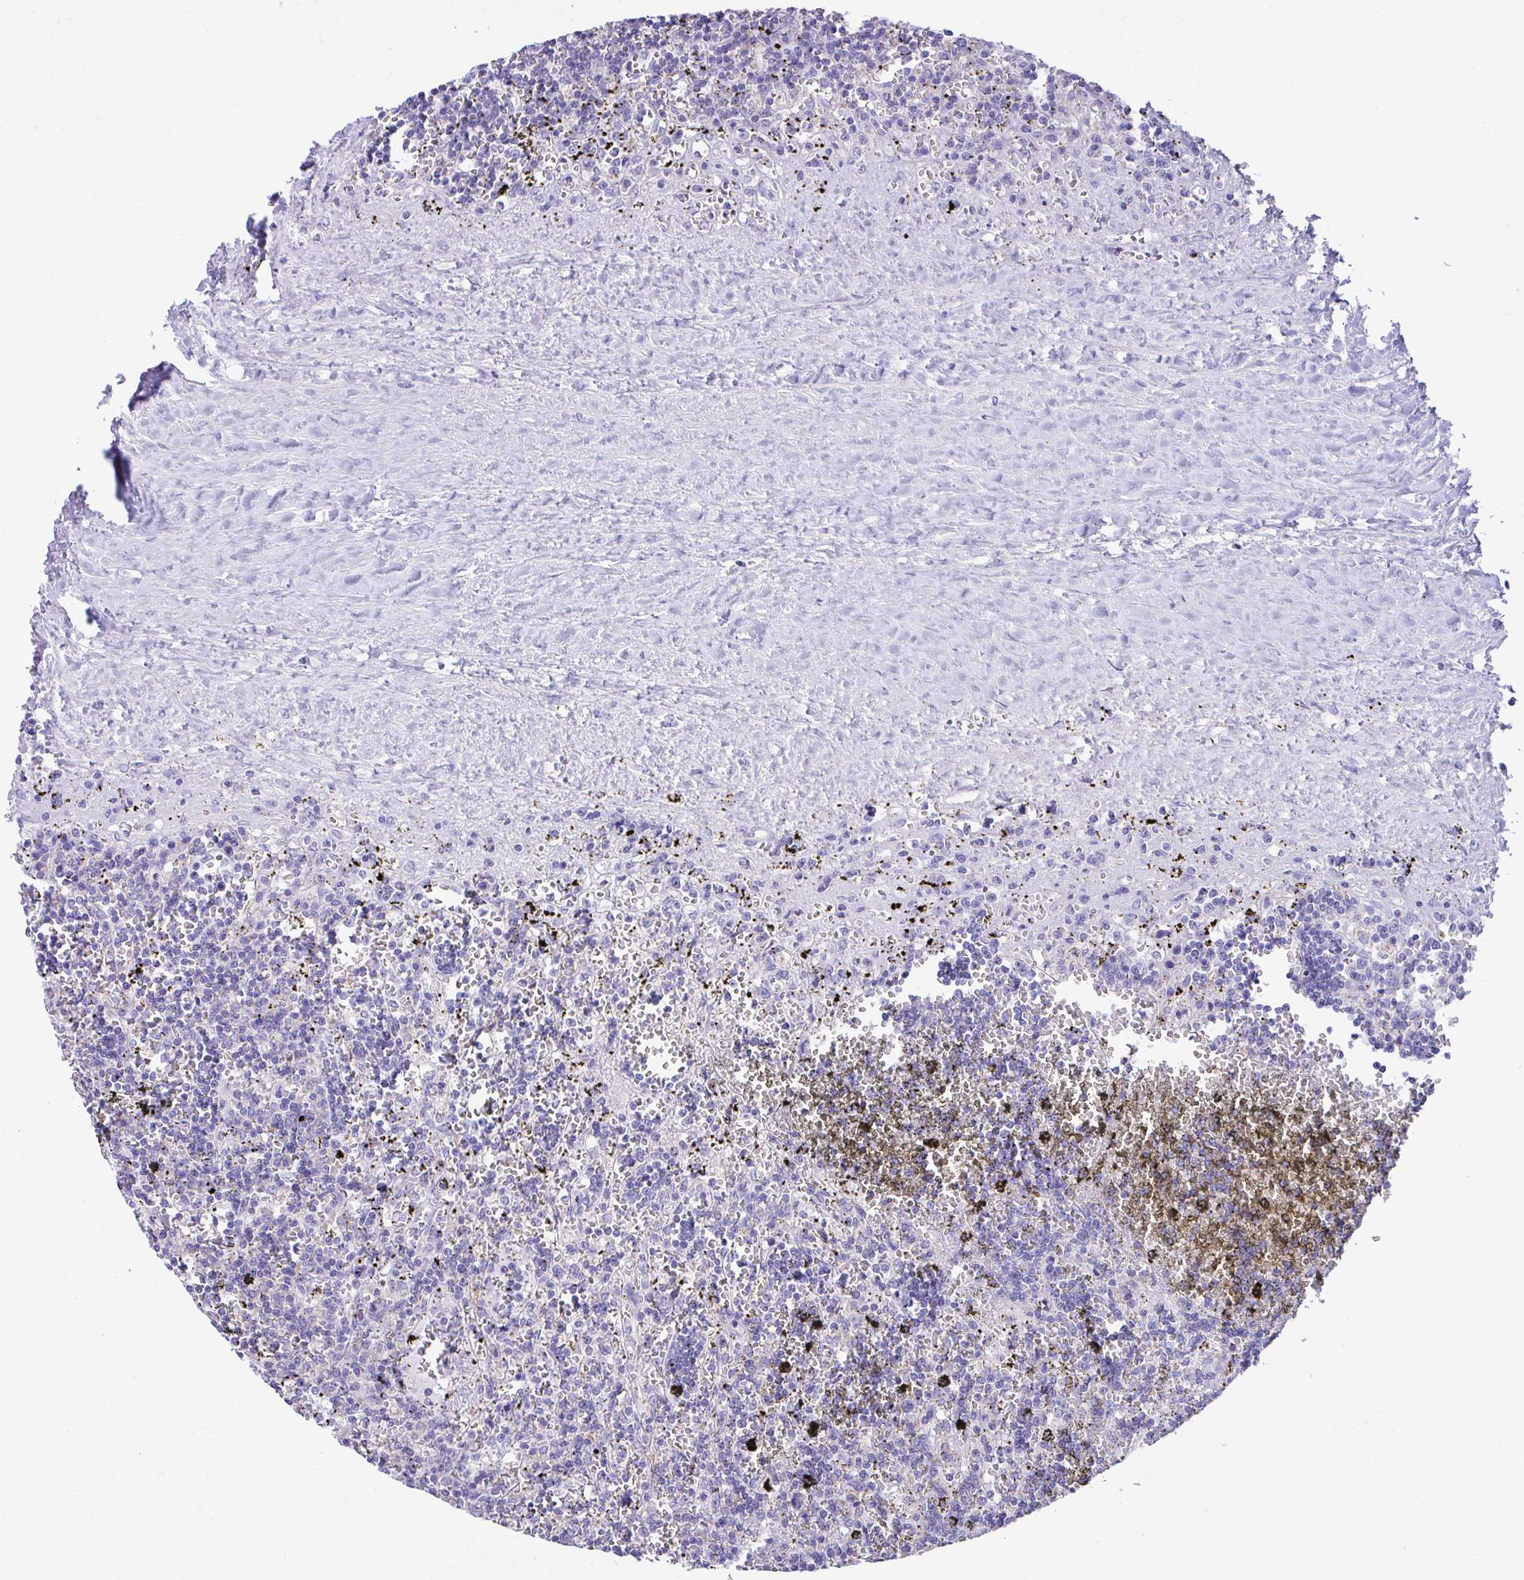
{"staining": {"intensity": "negative", "quantity": "none", "location": "none"}, "tissue": "lymphoma", "cell_type": "Tumor cells", "image_type": "cancer", "snomed": [{"axis": "morphology", "description": "Malignant lymphoma, non-Hodgkin's type, Low grade"}, {"axis": "topography", "description": "Spleen"}], "caption": "DAB (3,3'-diaminobenzidine) immunohistochemical staining of human low-grade malignant lymphoma, non-Hodgkin's type displays no significant expression in tumor cells.", "gene": "NLRP8", "patient": {"sex": "male", "age": 60}}